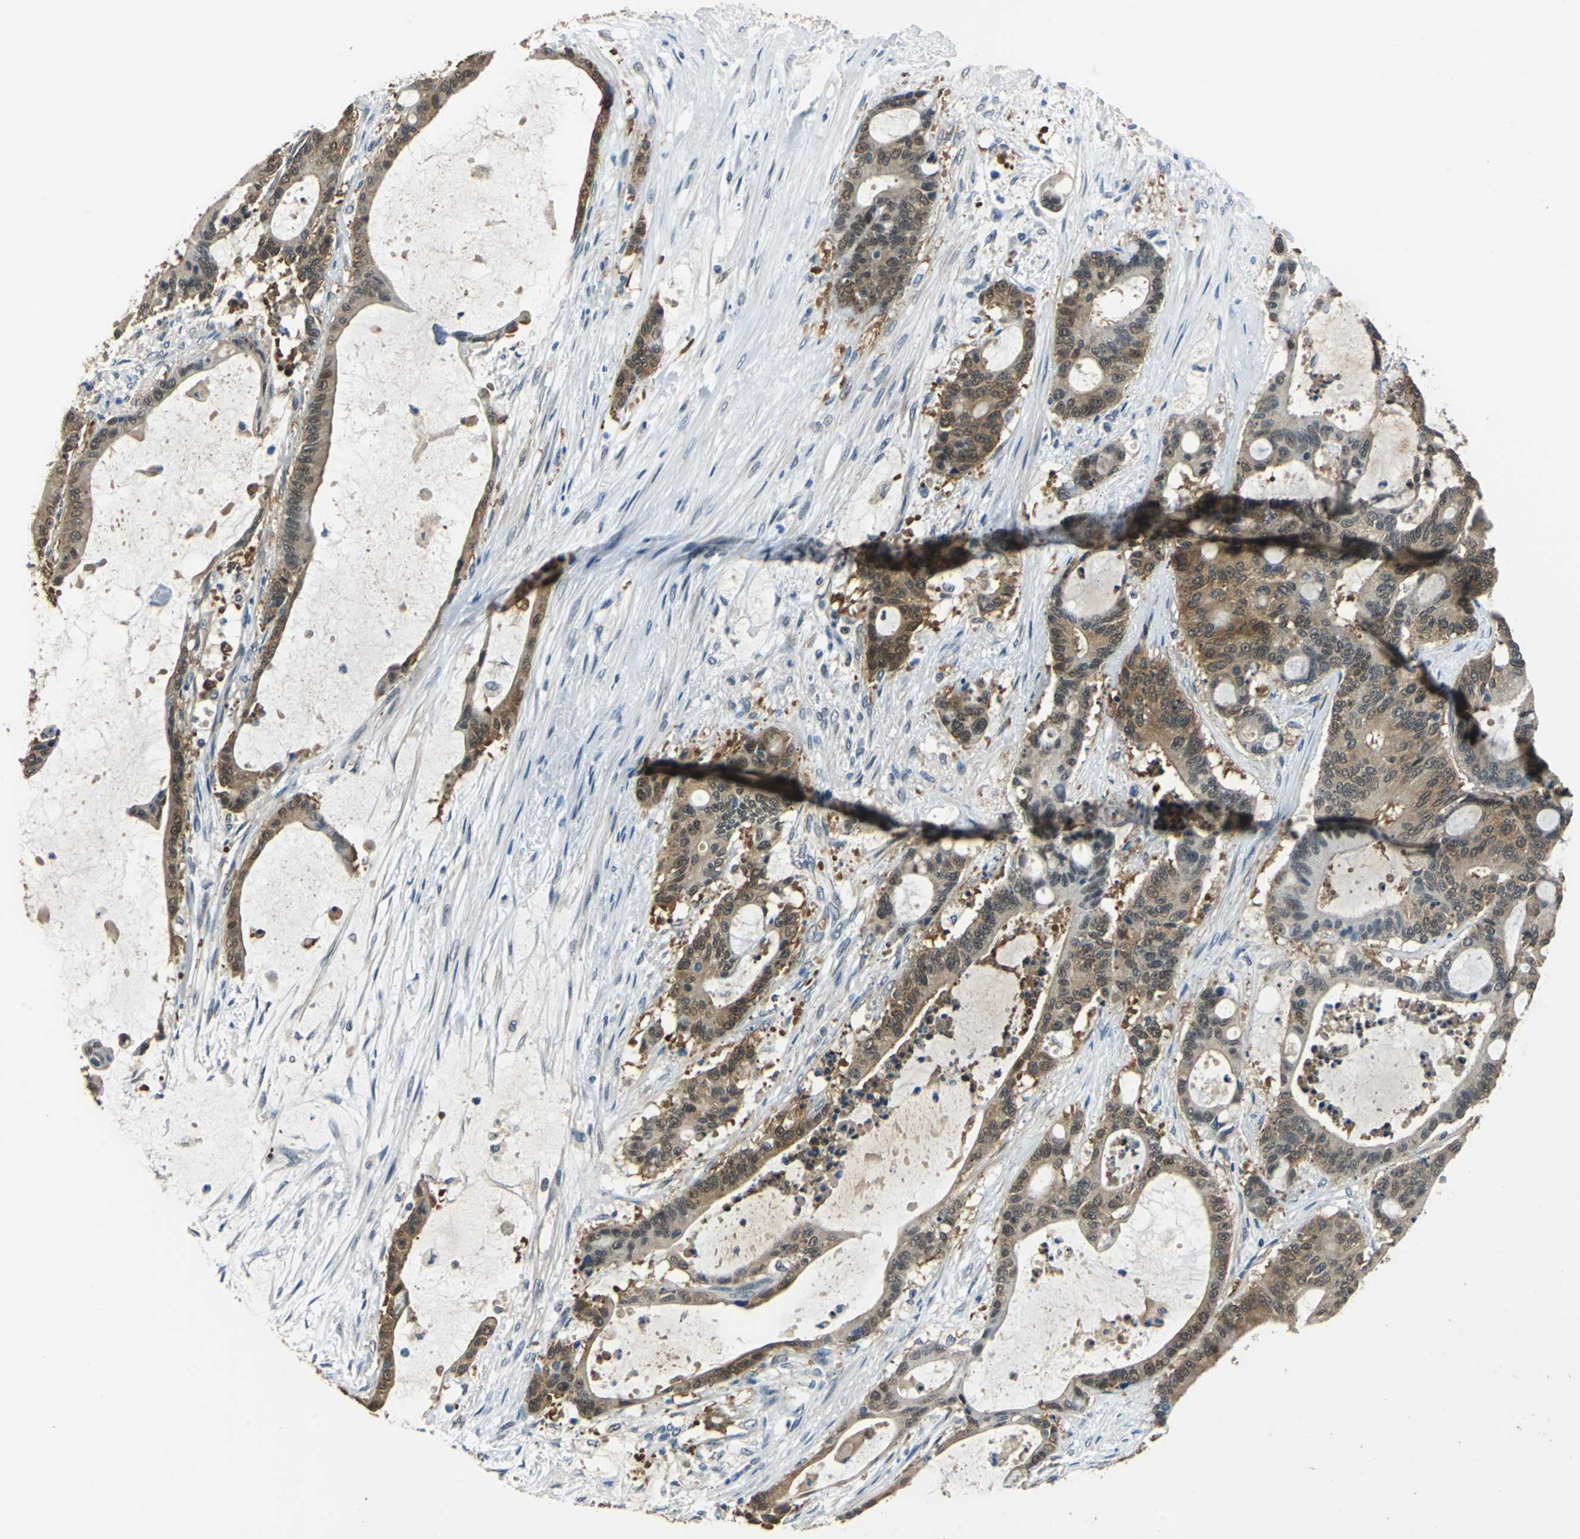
{"staining": {"intensity": "moderate", "quantity": ">75%", "location": "cytoplasmic/membranous,nuclear"}, "tissue": "liver cancer", "cell_type": "Tumor cells", "image_type": "cancer", "snomed": [{"axis": "morphology", "description": "Cholangiocarcinoma"}, {"axis": "topography", "description": "Liver"}], "caption": "This image exhibits immunohistochemistry staining of human liver cholangiocarcinoma, with medium moderate cytoplasmic/membranous and nuclear staining in about >75% of tumor cells.", "gene": "FKBP4", "patient": {"sex": "female", "age": 73}}